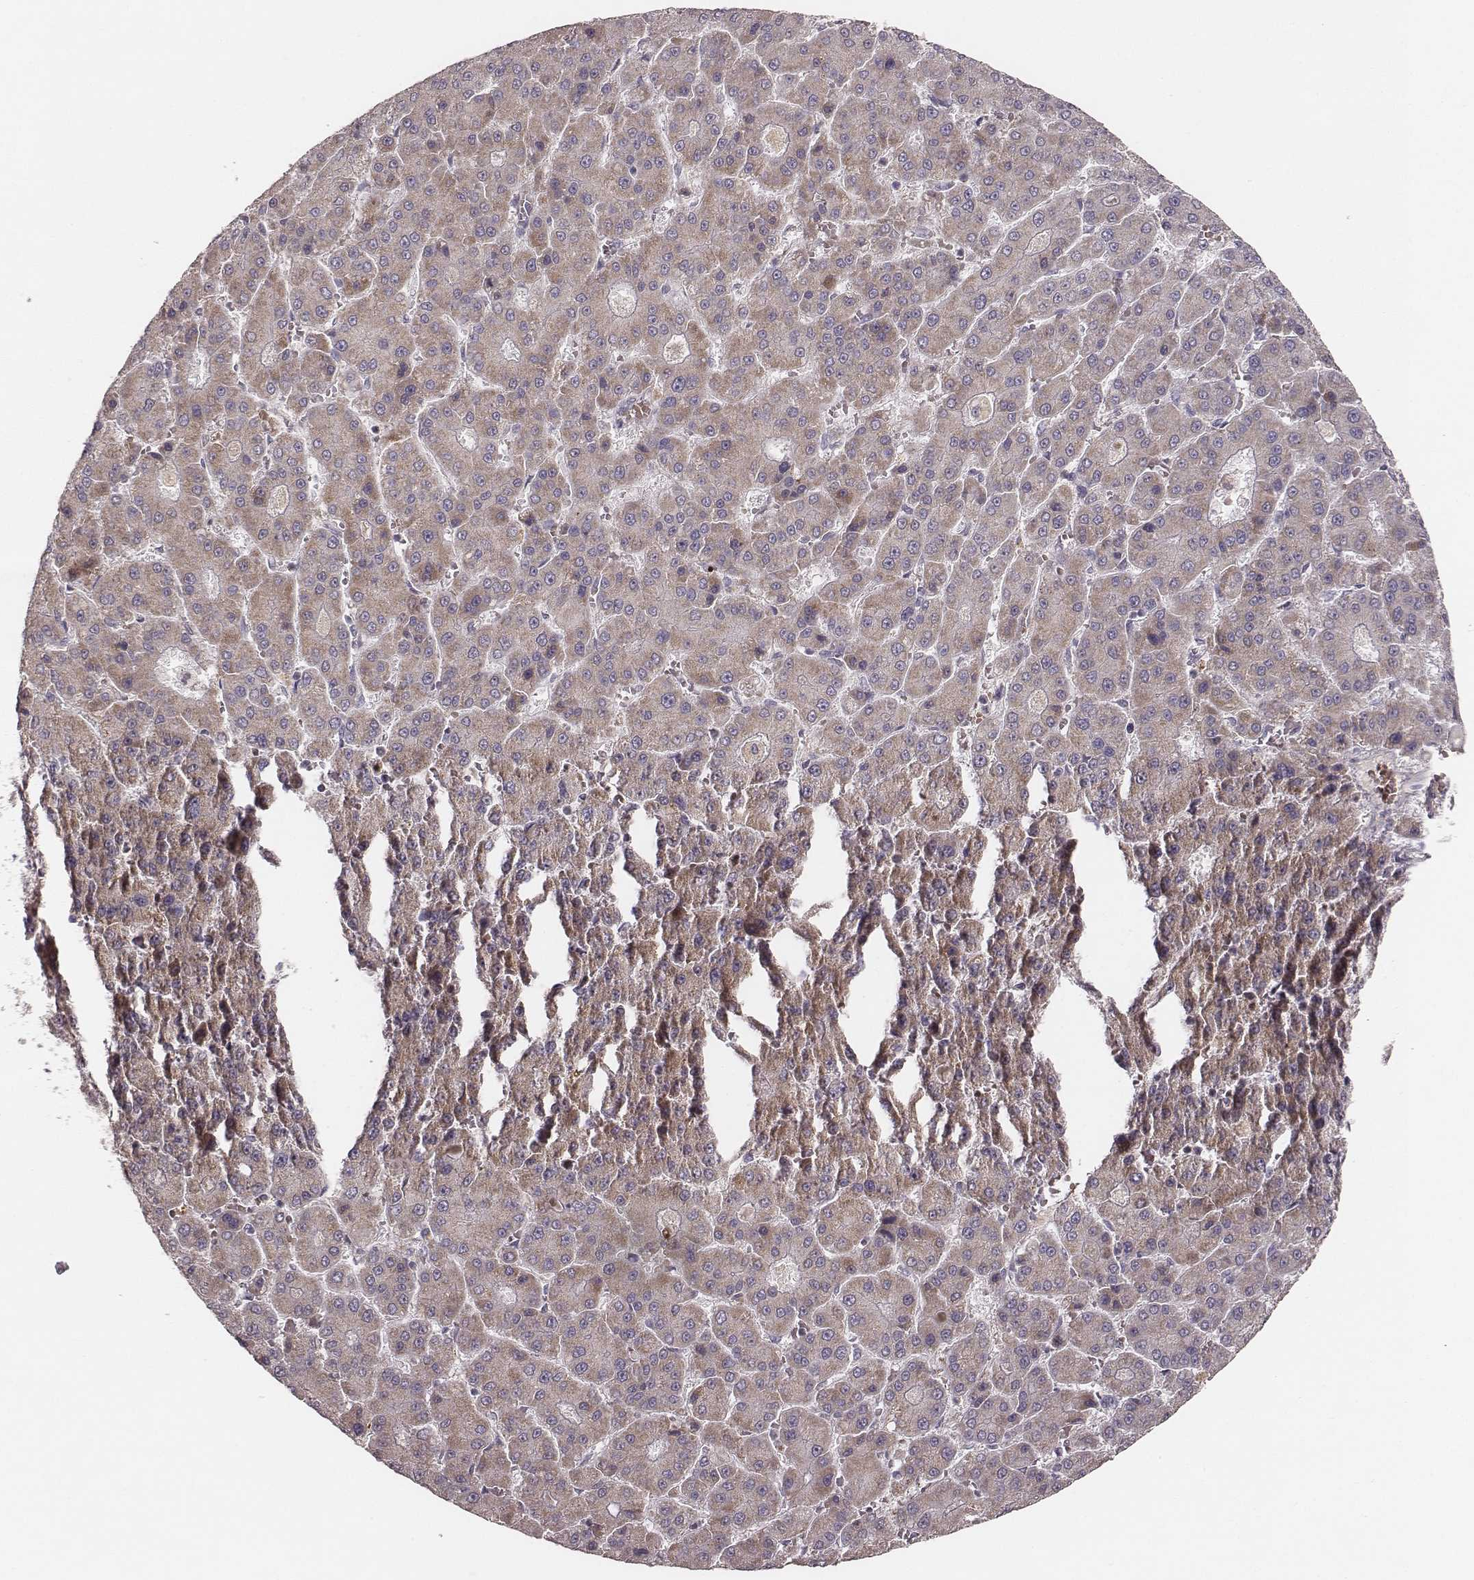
{"staining": {"intensity": "weak", "quantity": "25%-75%", "location": "cytoplasmic/membranous"}, "tissue": "liver cancer", "cell_type": "Tumor cells", "image_type": "cancer", "snomed": [{"axis": "morphology", "description": "Carcinoma, Hepatocellular, NOS"}, {"axis": "topography", "description": "Liver"}], "caption": "Immunohistochemistry (IHC) staining of liver cancer, which exhibits low levels of weak cytoplasmic/membranous staining in approximately 25%-75% of tumor cells indicating weak cytoplasmic/membranous protein staining. The staining was performed using DAB (3,3'-diaminobenzidine) (brown) for protein detection and nuclei were counterstained in hematoxylin (blue).", "gene": "TUFM", "patient": {"sex": "male", "age": 70}}